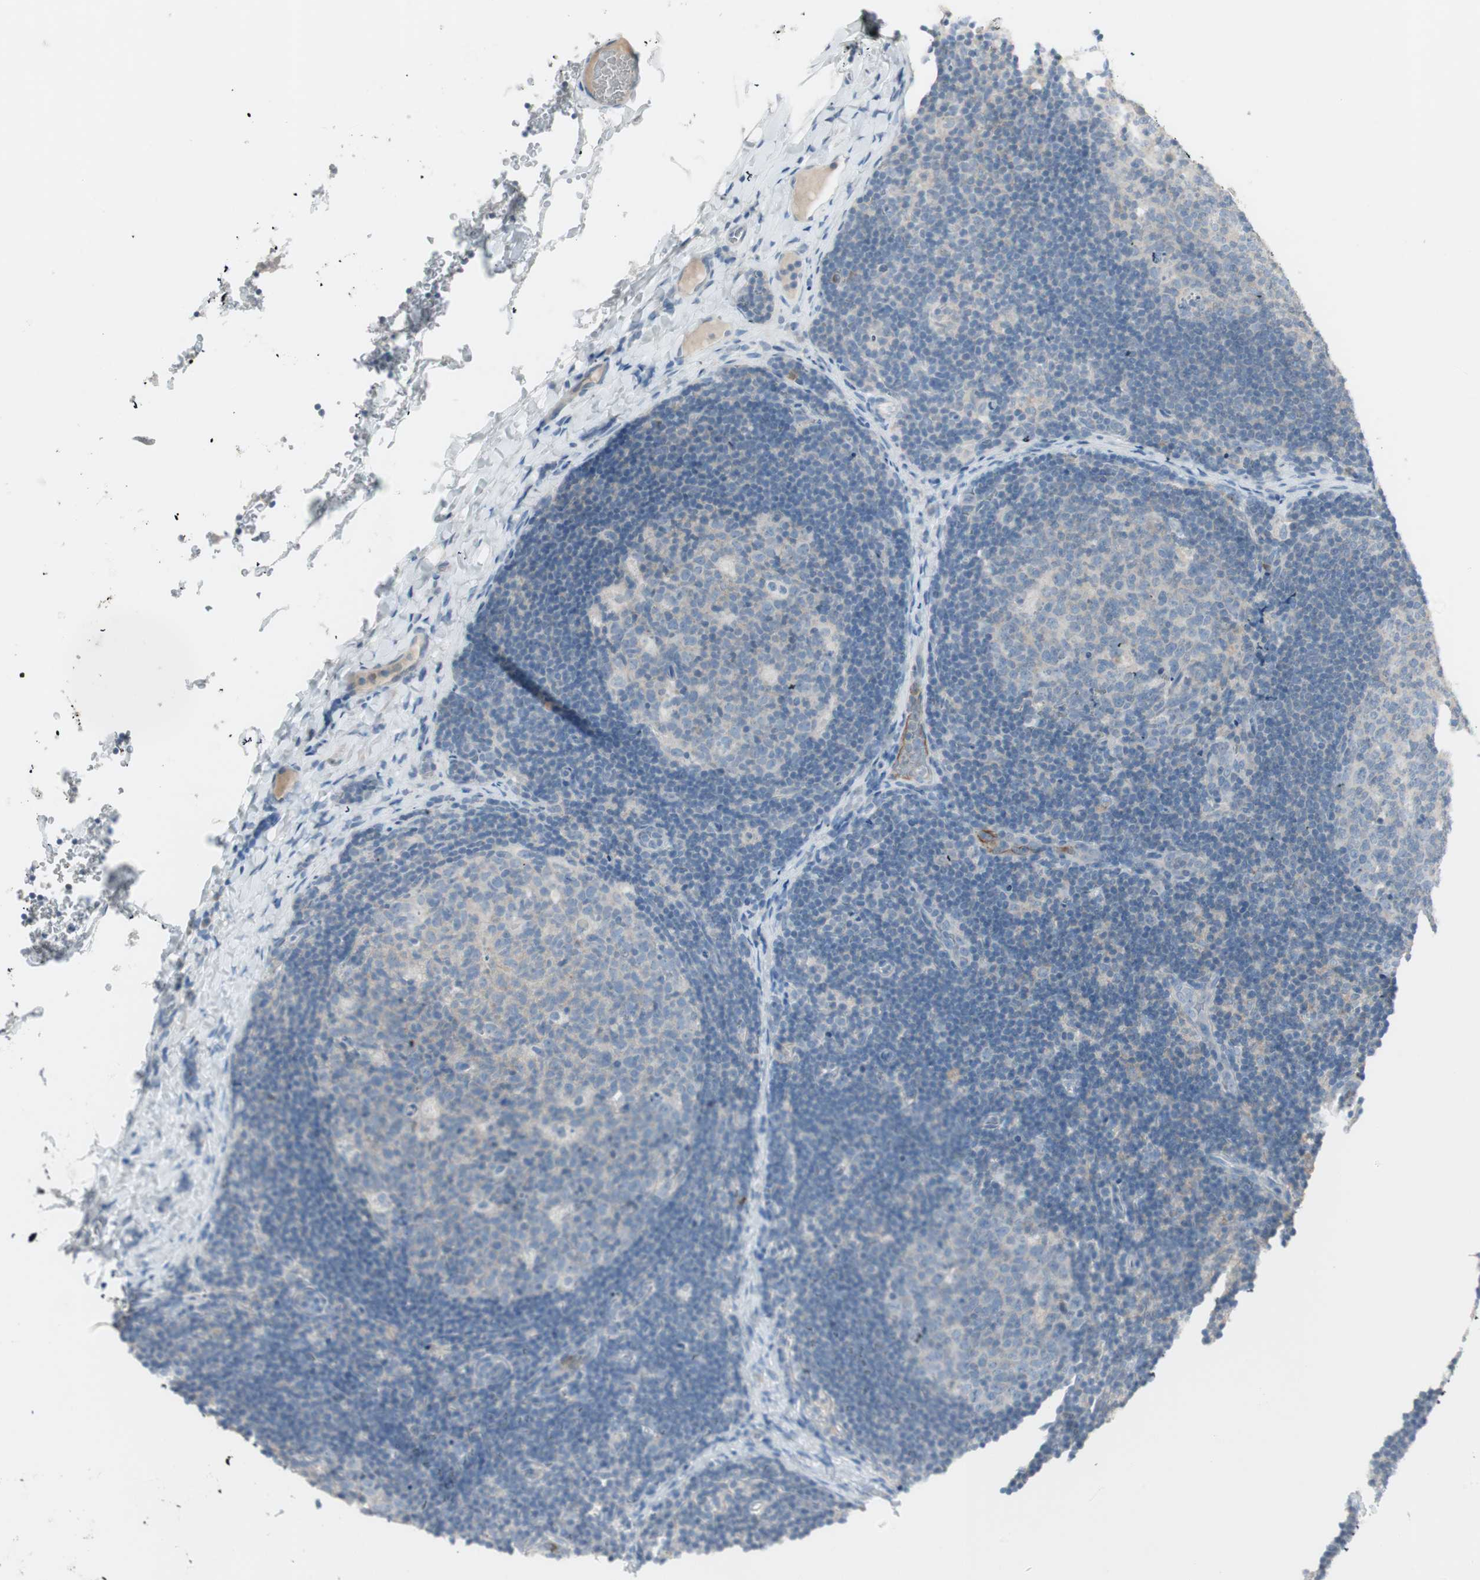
{"staining": {"intensity": "weak", "quantity": "25%-75%", "location": "cytoplasmic/membranous"}, "tissue": "lymph node", "cell_type": "Germinal center cells", "image_type": "normal", "snomed": [{"axis": "morphology", "description": "Normal tissue, NOS"}, {"axis": "topography", "description": "Lymph node"}], "caption": "Approximately 25%-75% of germinal center cells in normal human lymph node reveal weak cytoplasmic/membranous protein positivity as visualized by brown immunohistochemical staining.", "gene": "ITLN2", "patient": {"sex": "female", "age": 14}}